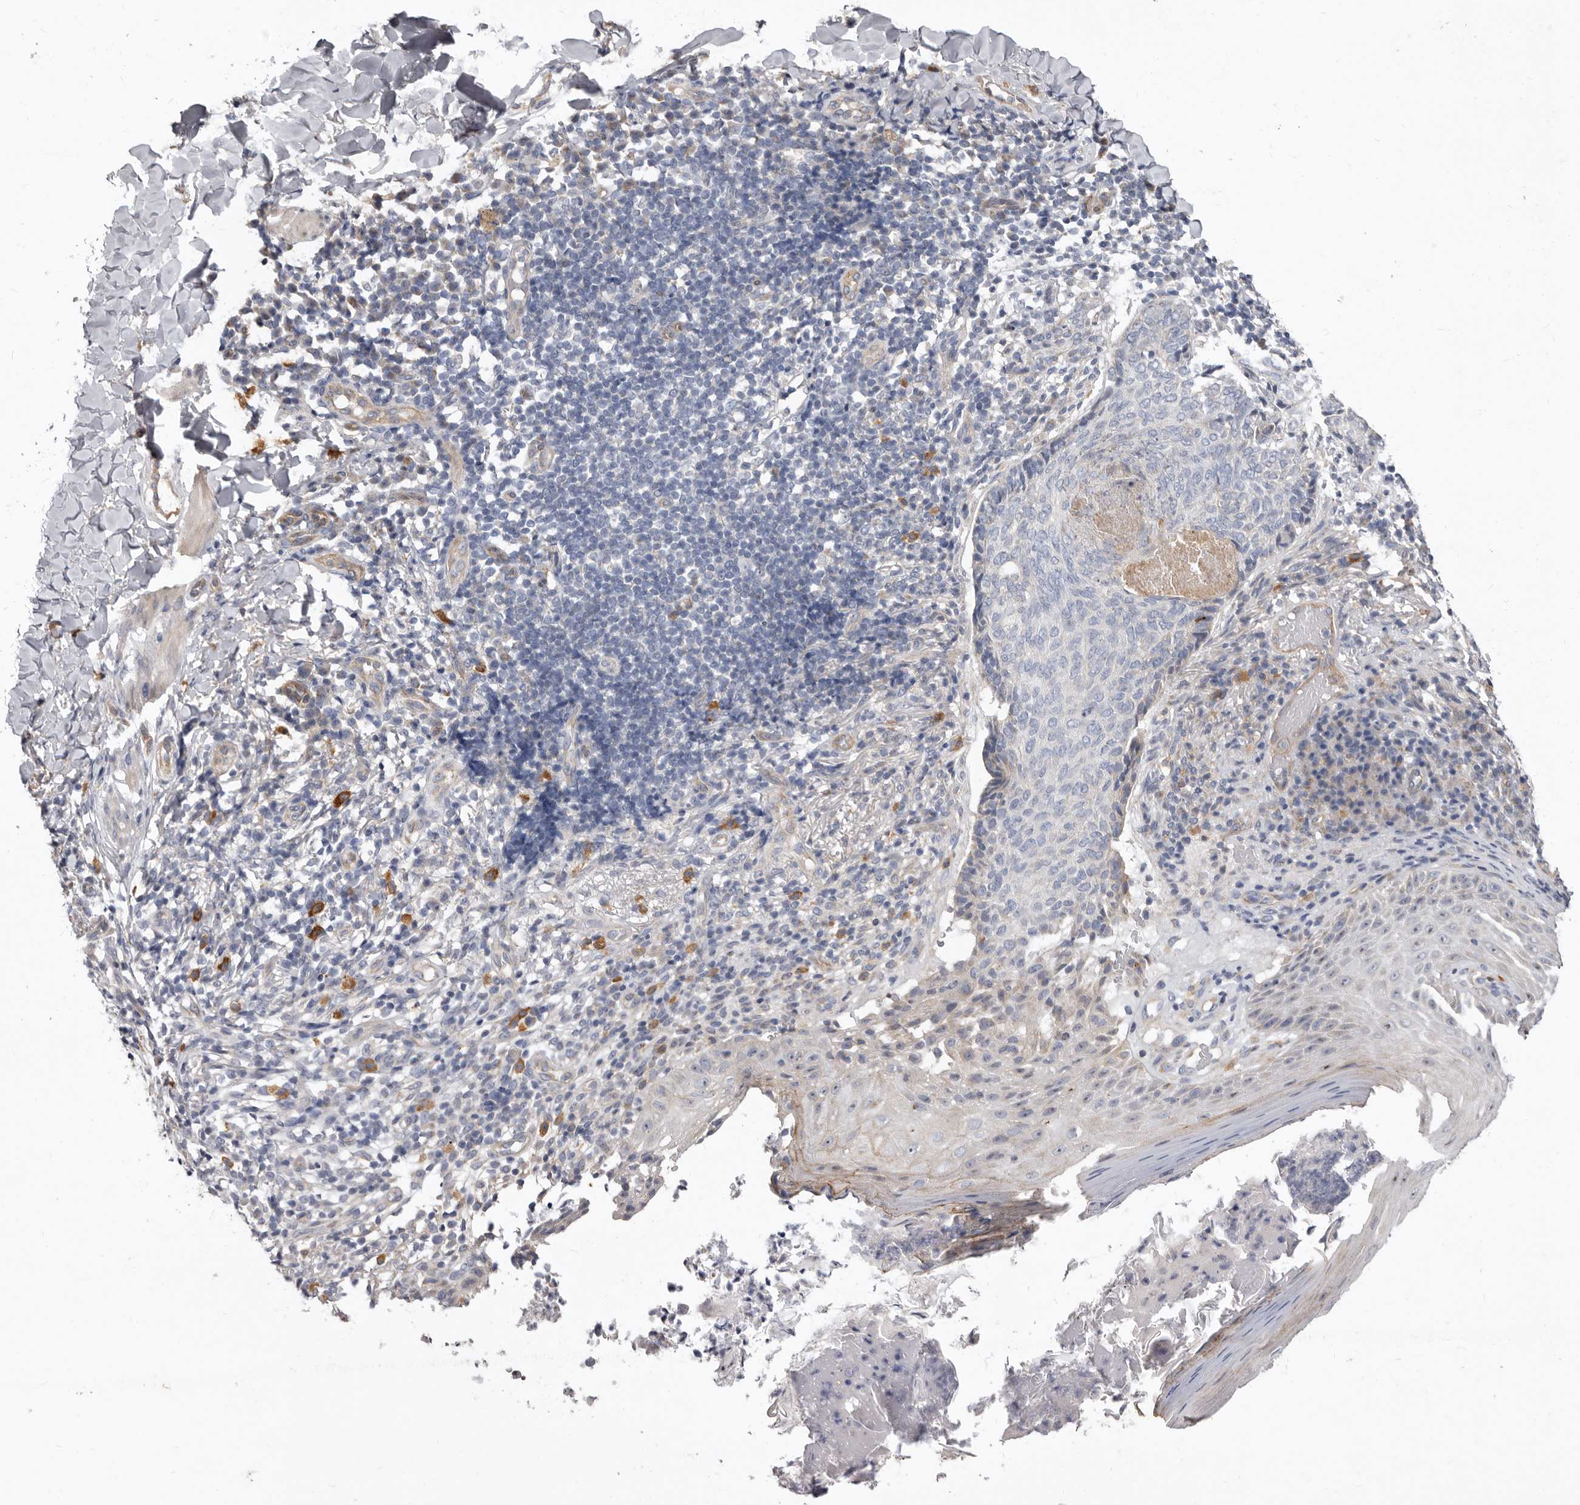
{"staining": {"intensity": "weak", "quantity": "<25%", "location": "cytoplasmic/membranous"}, "tissue": "skin cancer", "cell_type": "Tumor cells", "image_type": "cancer", "snomed": [{"axis": "morphology", "description": "Normal tissue, NOS"}, {"axis": "morphology", "description": "Basal cell carcinoma"}, {"axis": "topography", "description": "Skin"}], "caption": "Tumor cells are negative for protein expression in human skin cancer.", "gene": "FMO2", "patient": {"sex": "male", "age": 50}}